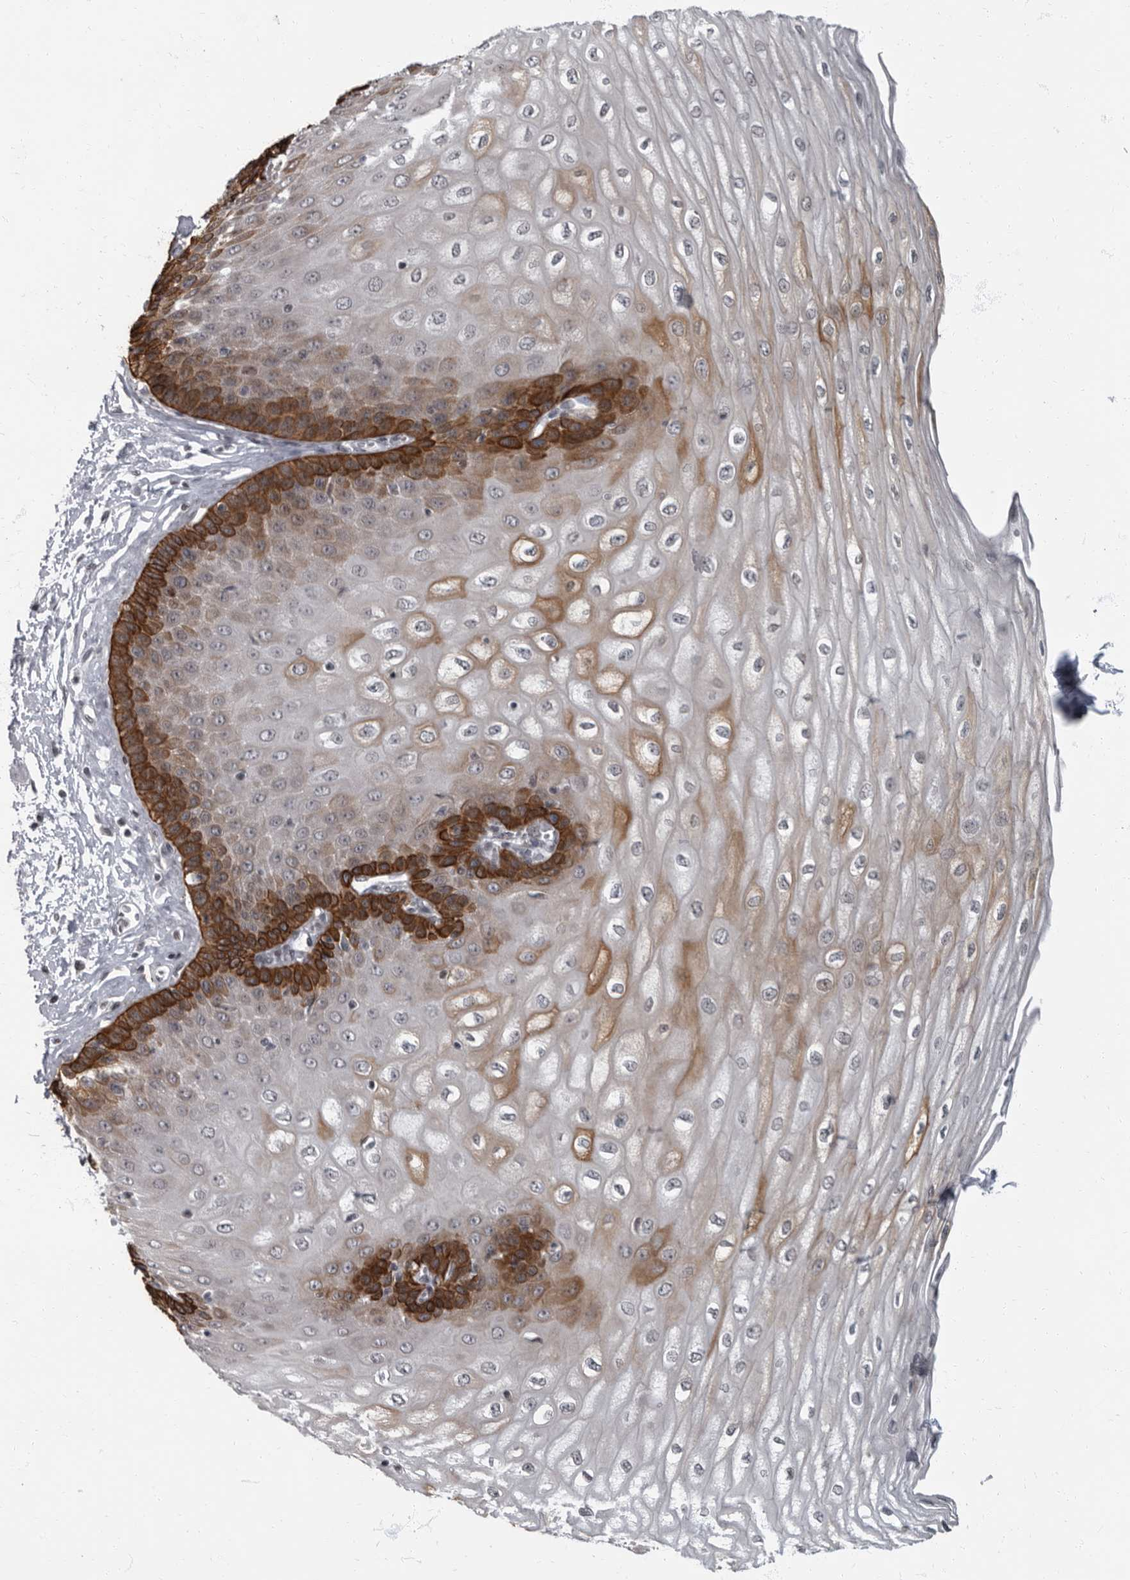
{"staining": {"intensity": "strong", "quantity": "<25%", "location": "cytoplasmic/membranous"}, "tissue": "esophagus", "cell_type": "Squamous epithelial cells", "image_type": "normal", "snomed": [{"axis": "morphology", "description": "Normal tissue, NOS"}, {"axis": "topography", "description": "Esophagus"}], "caption": "Immunohistochemistry histopathology image of normal esophagus: esophagus stained using immunohistochemistry reveals medium levels of strong protein expression localized specifically in the cytoplasmic/membranous of squamous epithelial cells, appearing as a cytoplasmic/membranous brown color.", "gene": "EVI5", "patient": {"sex": "male", "age": 60}}